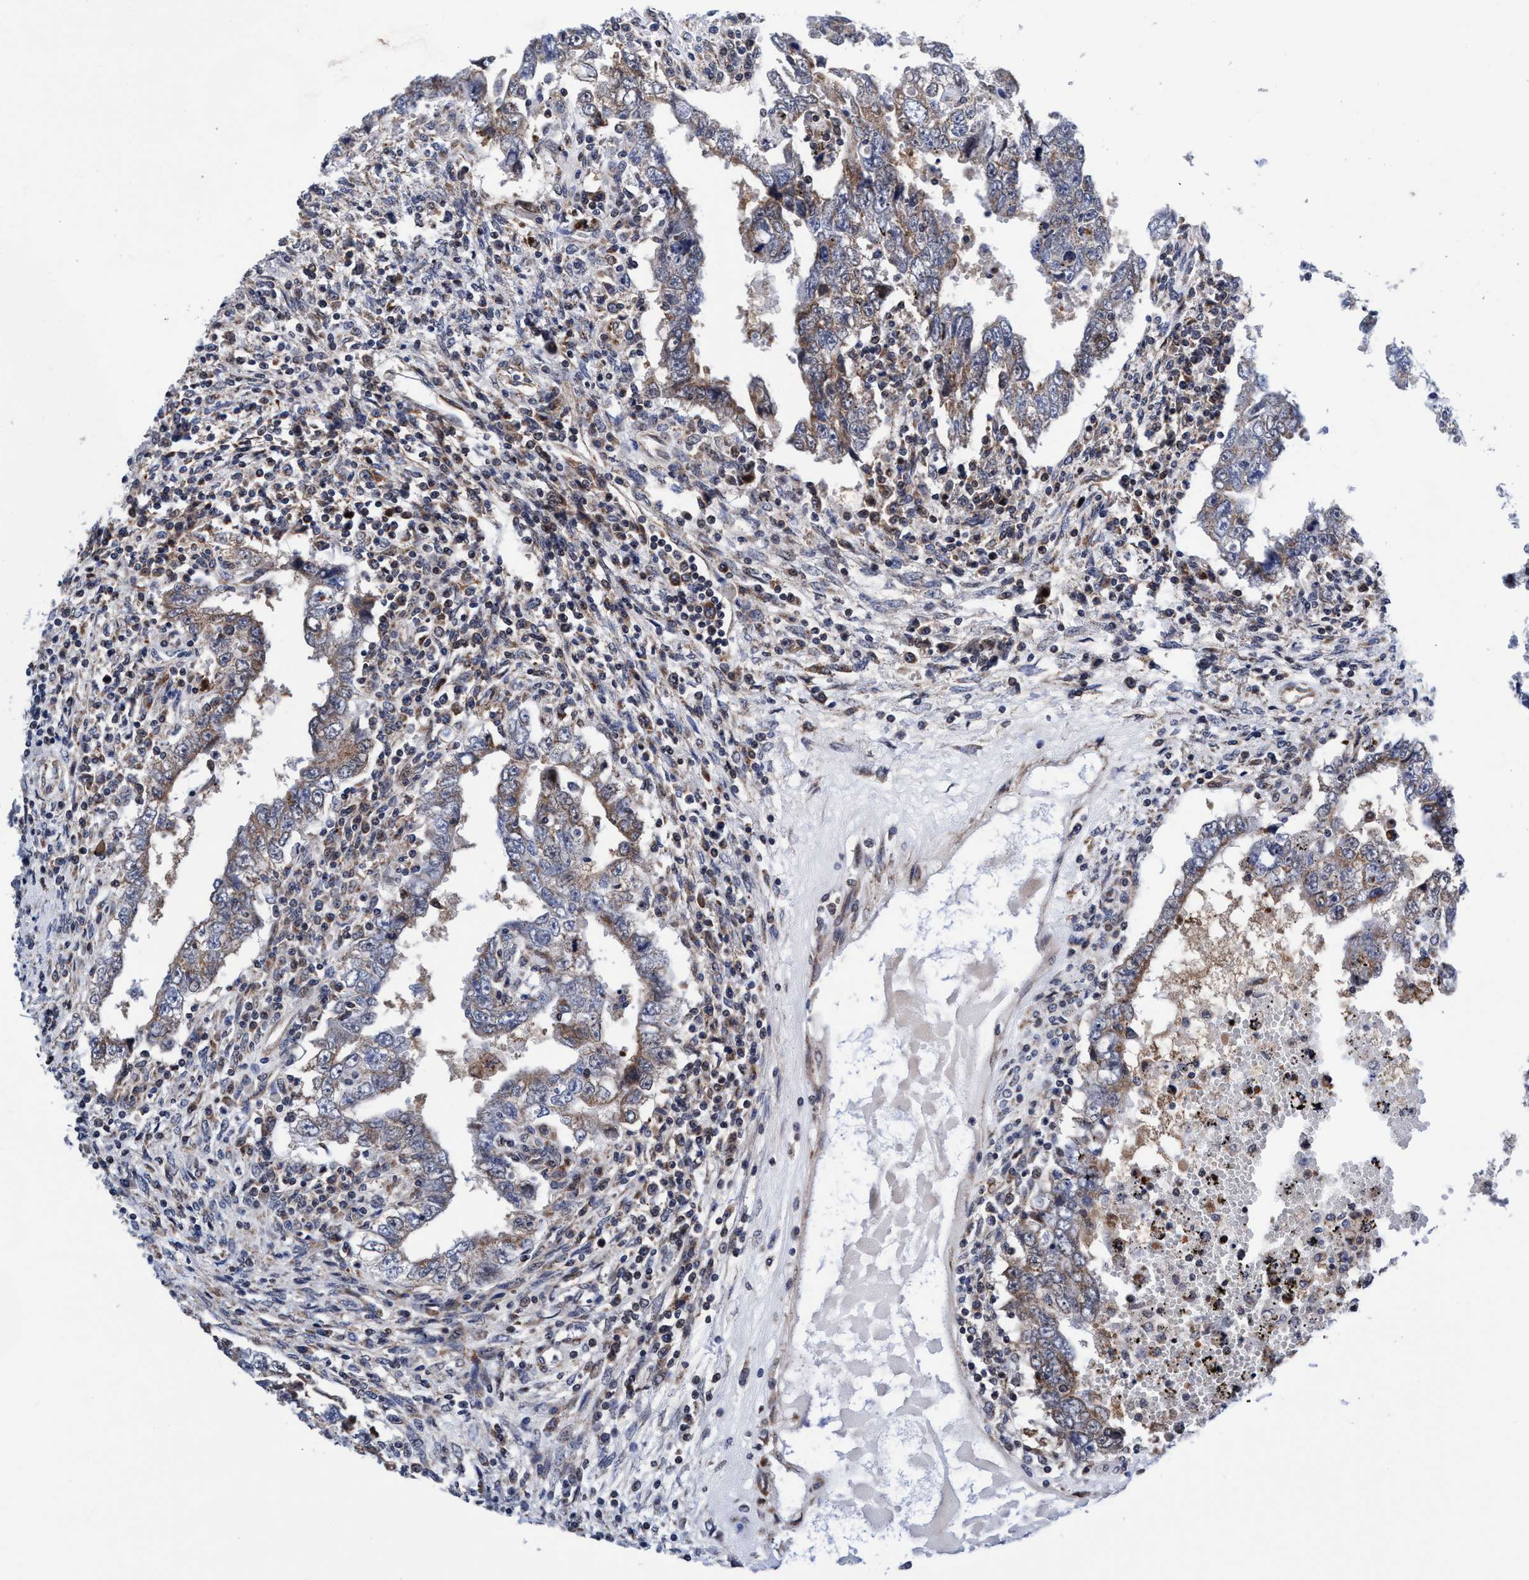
{"staining": {"intensity": "weak", "quantity": ">75%", "location": "cytoplasmic/membranous"}, "tissue": "testis cancer", "cell_type": "Tumor cells", "image_type": "cancer", "snomed": [{"axis": "morphology", "description": "Carcinoma, Embryonal, NOS"}, {"axis": "topography", "description": "Testis"}], "caption": "IHC image of neoplastic tissue: testis cancer stained using immunohistochemistry exhibits low levels of weak protein expression localized specifically in the cytoplasmic/membranous of tumor cells, appearing as a cytoplasmic/membranous brown color.", "gene": "AGAP2", "patient": {"sex": "male", "age": 26}}